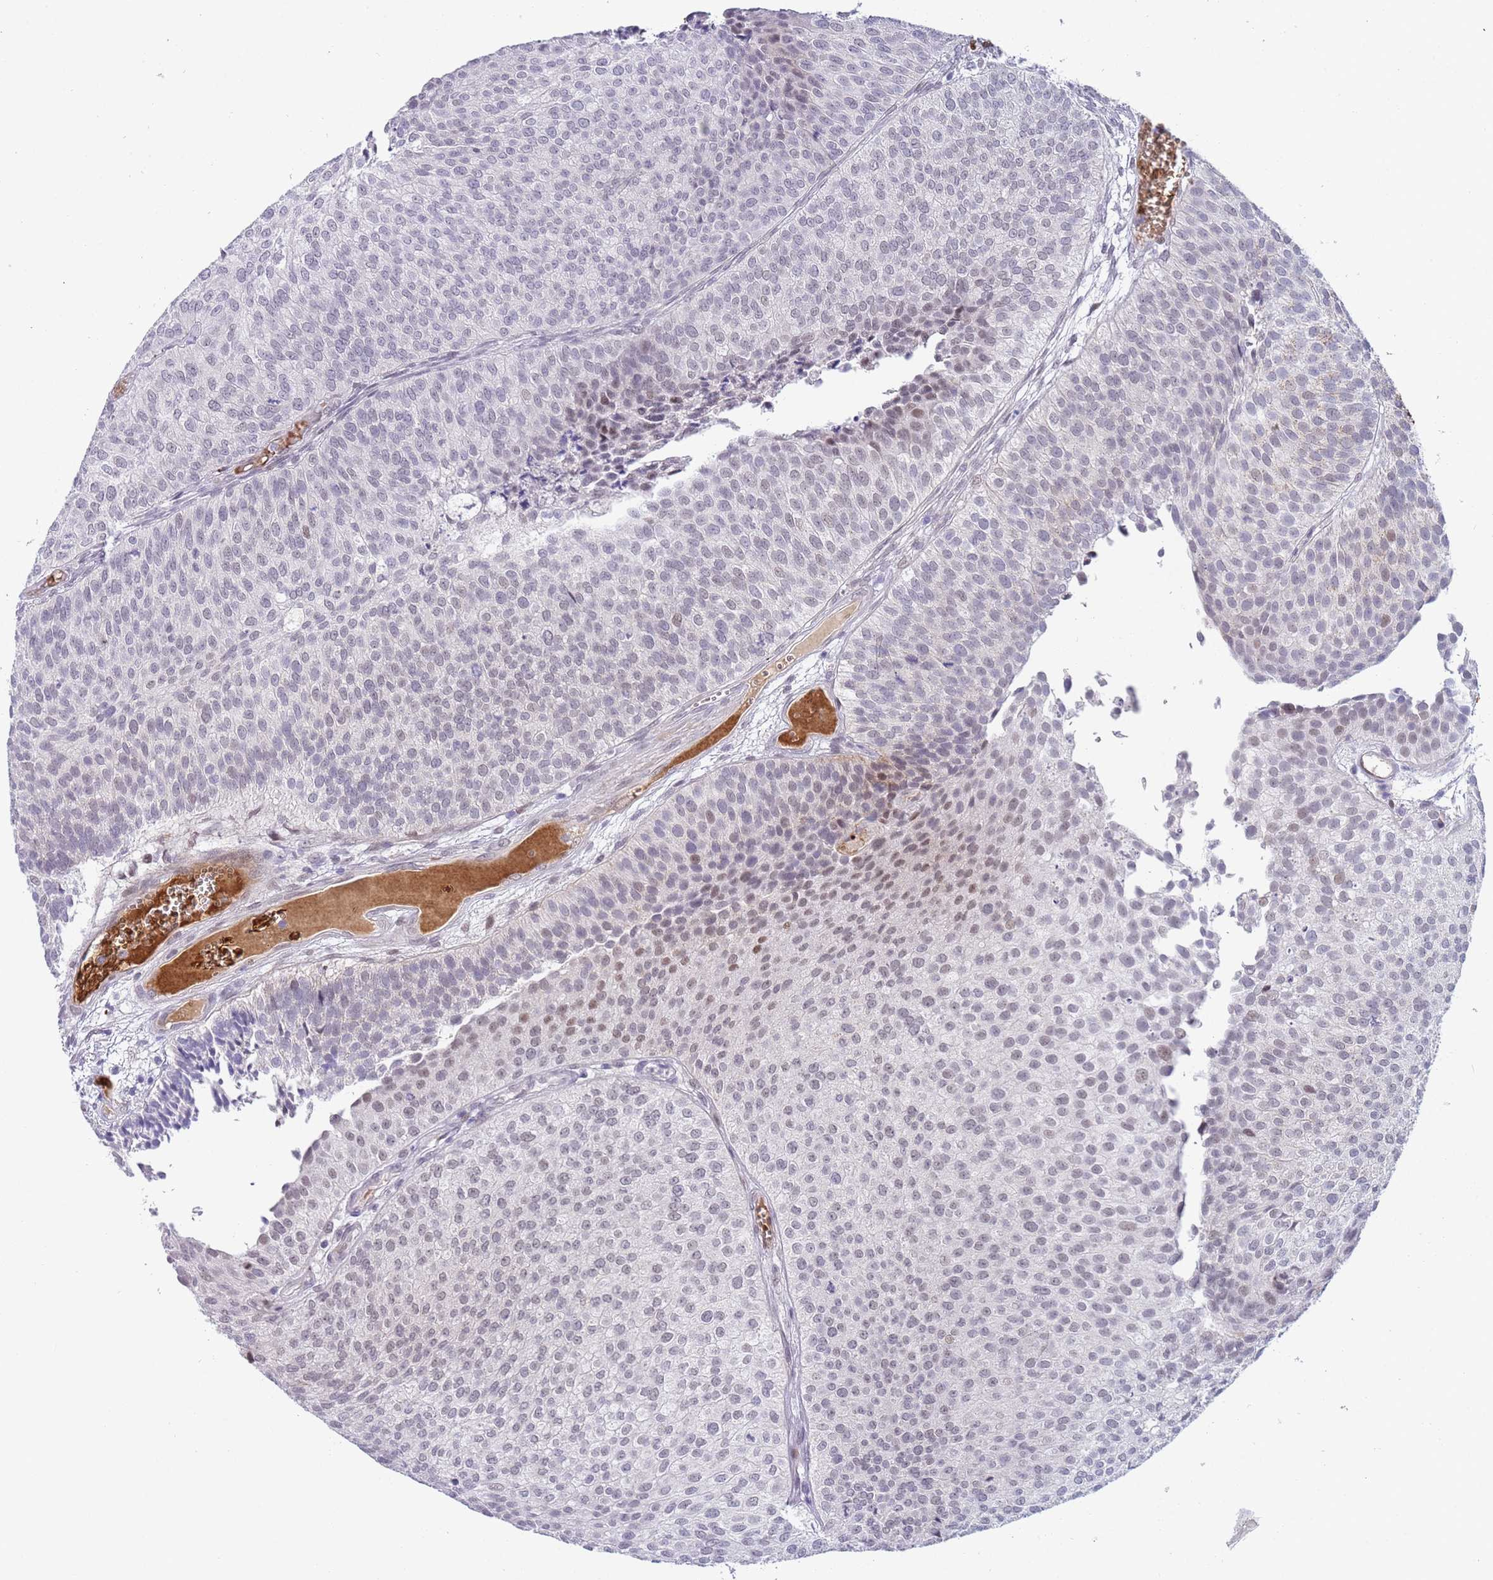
{"staining": {"intensity": "weak", "quantity": "25%-75%", "location": "nuclear"}, "tissue": "urothelial cancer", "cell_type": "Tumor cells", "image_type": "cancer", "snomed": [{"axis": "morphology", "description": "Urothelial carcinoma, Low grade"}, {"axis": "topography", "description": "Urinary bladder"}], "caption": "The micrograph displays immunohistochemical staining of urothelial cancer. There is weak nuclear expression is appreciated in approximately 25%-75% of tumor cells. (DAB IHC with brightfield microscopy, high magnification).", "gene": "LYPD6B", "patient": {"sex": "male", "age": 84}}